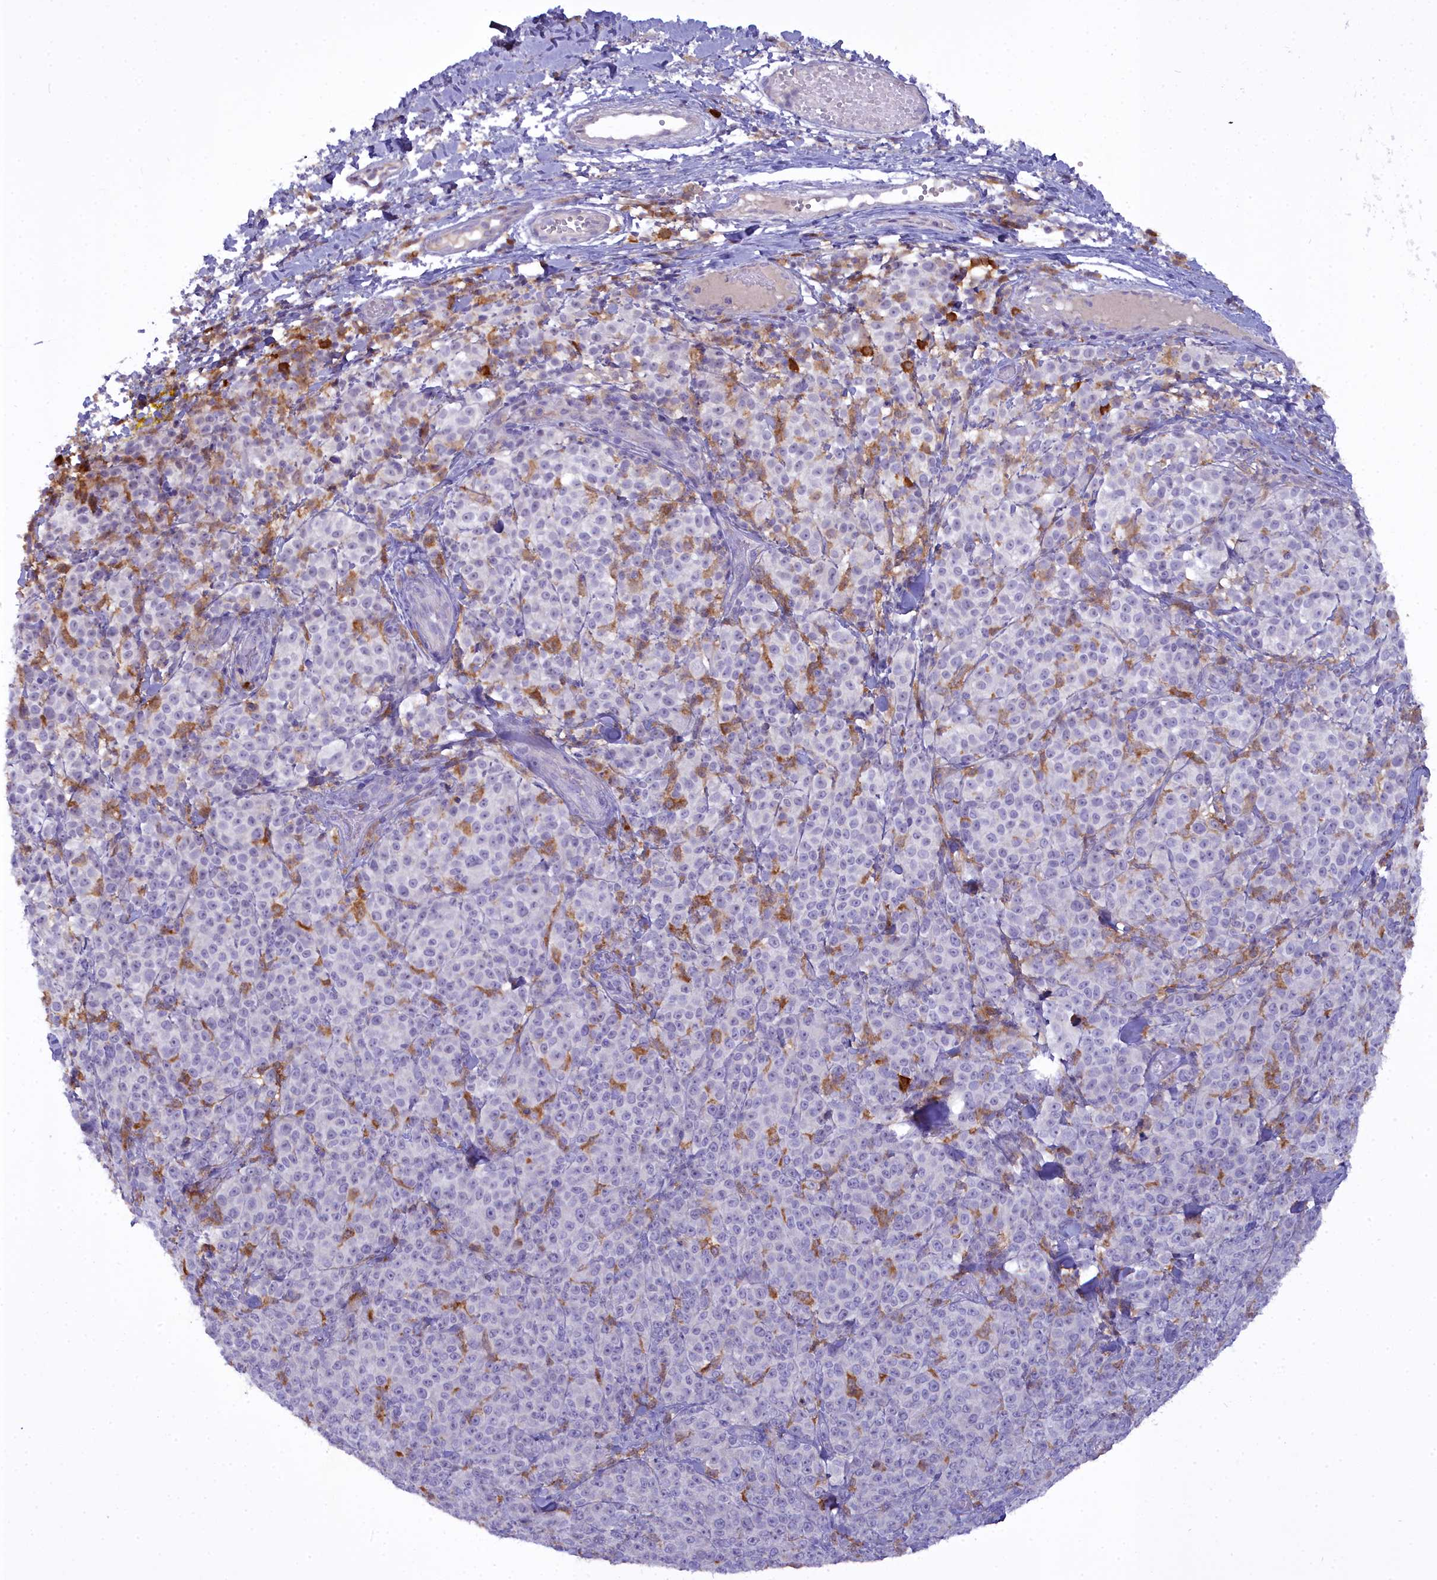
{"staining": {"intensity": "negative", "quantity": "none", "location": "none"}, "tissue": "melanoma", "cell_type": "Tumor cells", "image_type": "cancer", "snomed": [{"axis": "morphology", "description": "Normal tissue, NOS"}, {"axis": "morphology", "description": "Malignant melanoma, NOS"}, {"axis": "topography", "description": "Skin"}], "caption": "Melanoma was stained to show a protein in brown. There is no significant staining in tumor cells. The staining was performed using DAB to visualize the protein expression in brown, while the nuclei were stained in blue with hematoxylin (Magnification: 20x).", "gene": "BLNK", "patient": {"sex": "female", "age": 34}}